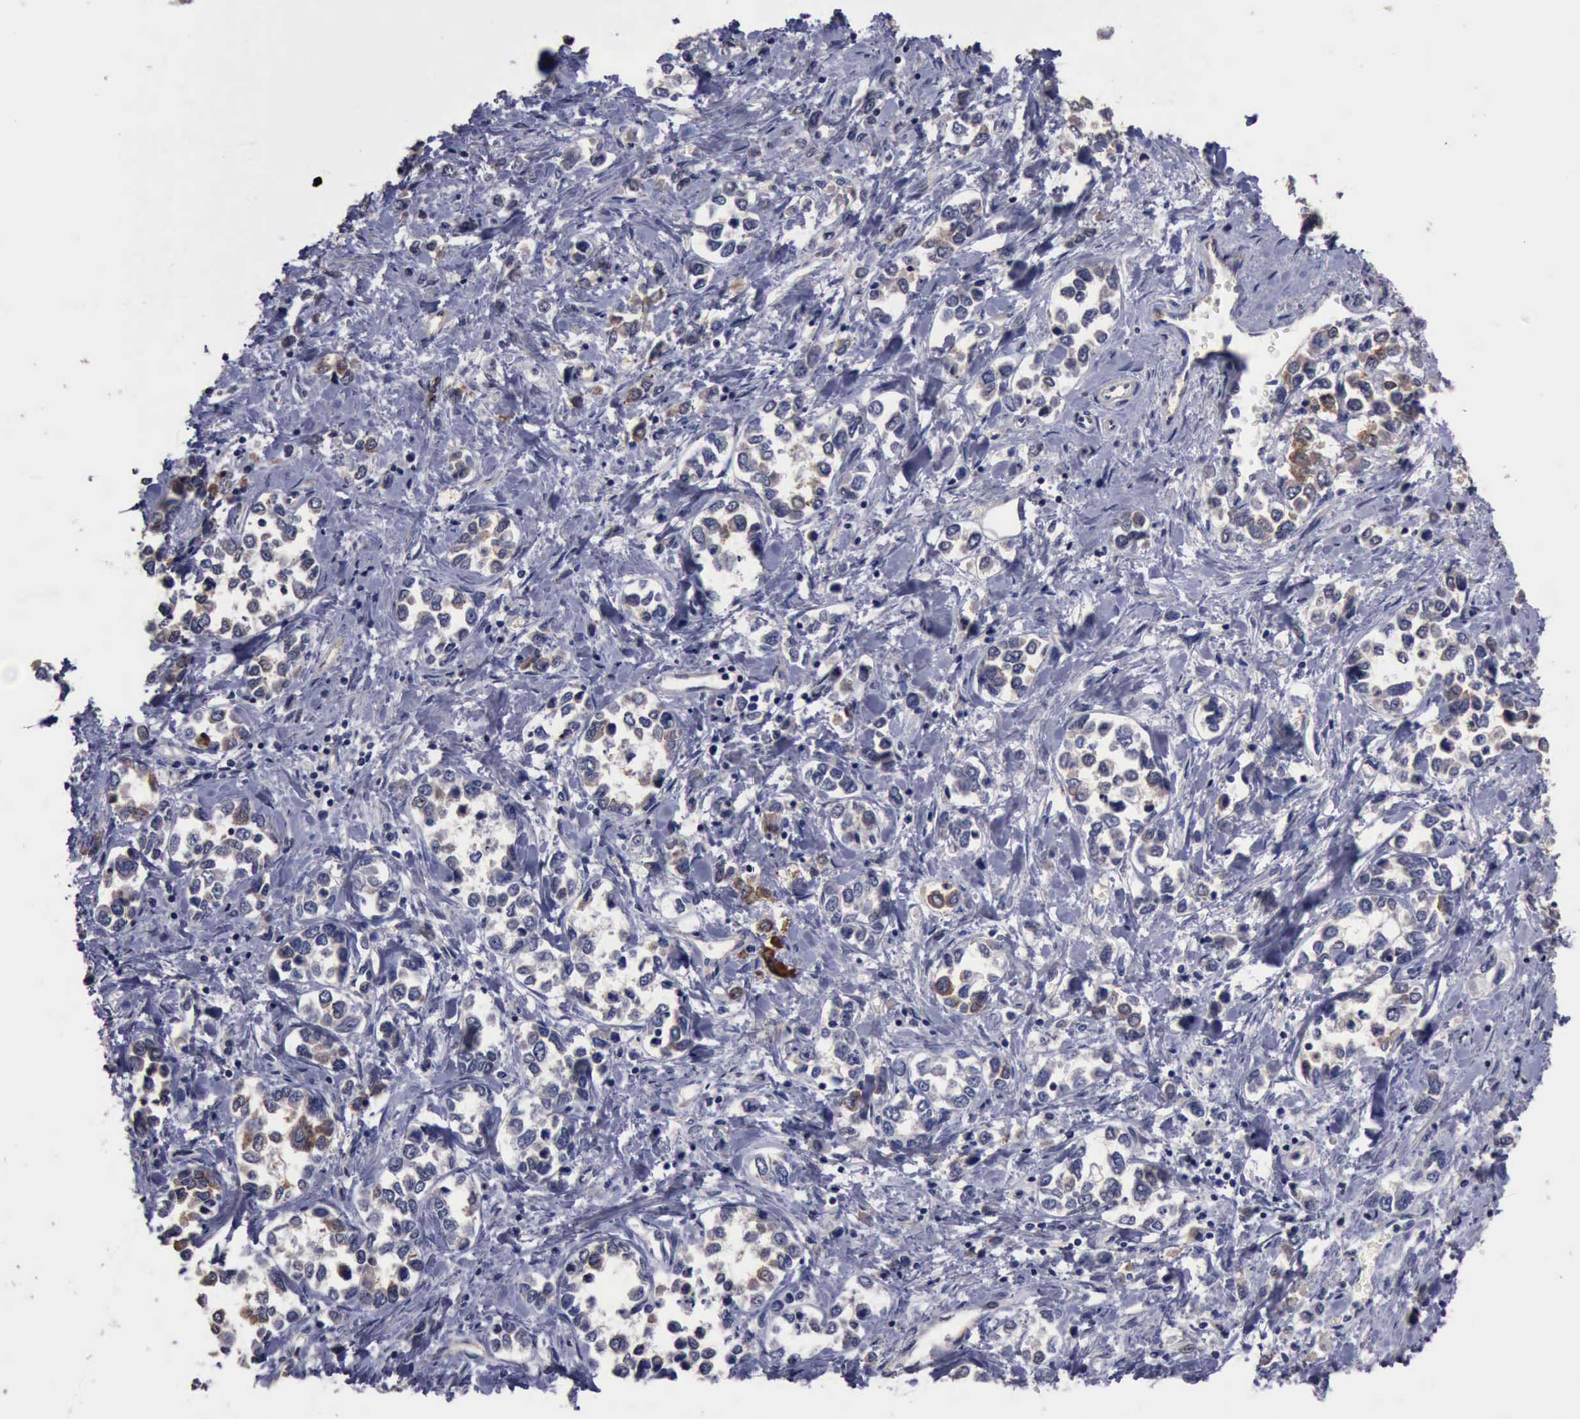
{"staining": {"intensity": "moderate", "quantity": "<25%", "location": "cytoplasmic/membranous"}, "tissue": "stomach cancer", "cell_type": "Tumor cells", "image_type": "cancer", "snomed": [{"axis": "morphology", "description": "Adenocarcinoma, NOS"}, {"axis": "topography", "description": "Stomach, upper"}], "caption": "The immunohistochemical stain highlights moderate cytoplasmic/membranous staining in tumor cells of stomach cancer (adenocarcinoma) tissue.", "gene": "CRKL", "patient": {"sex": "male", "age": 76}}